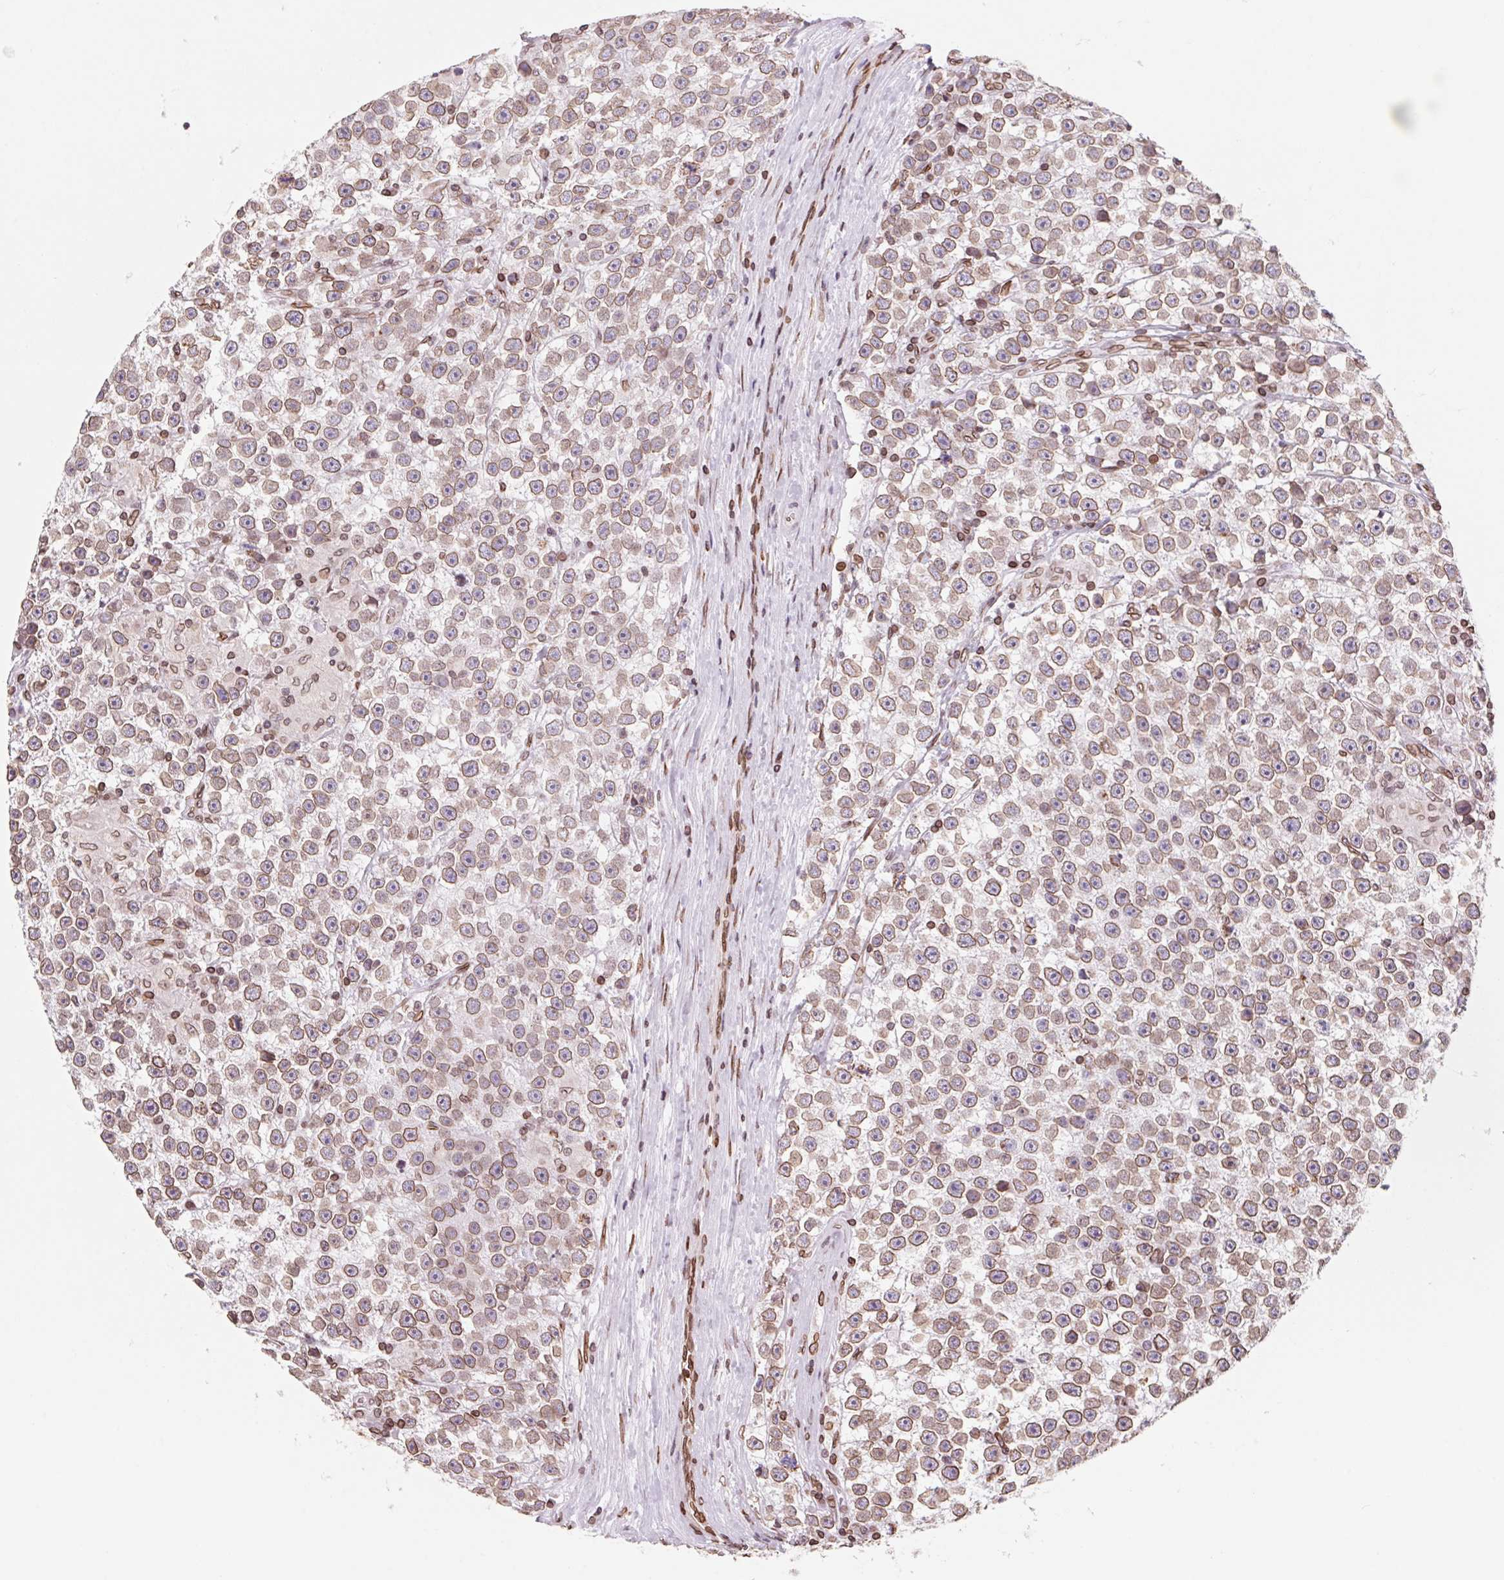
{"staining": {"intensity": "strong", "quantity": ">75%", "location": "cytoplasmic/membranous,nuclear"}, "tissue": "testis cancer", "cell_type": "Tumor cells", "image_type": "cancer", "snomed": [{"axis": "morphology", "description": "Seminoma, NOS"}, {"axis": "topography", "description": "Testis"}], "caption": "The photomicrograph displays a brown stain indicating the presence of a protein in the cytoplasmic/membranous and nuclear of tumor cells in testis seminoma. (IHC, brightfield microscopy, high magnification).", "gene": "LMNB2", "patient": {"sex": "male", "age": 31}}